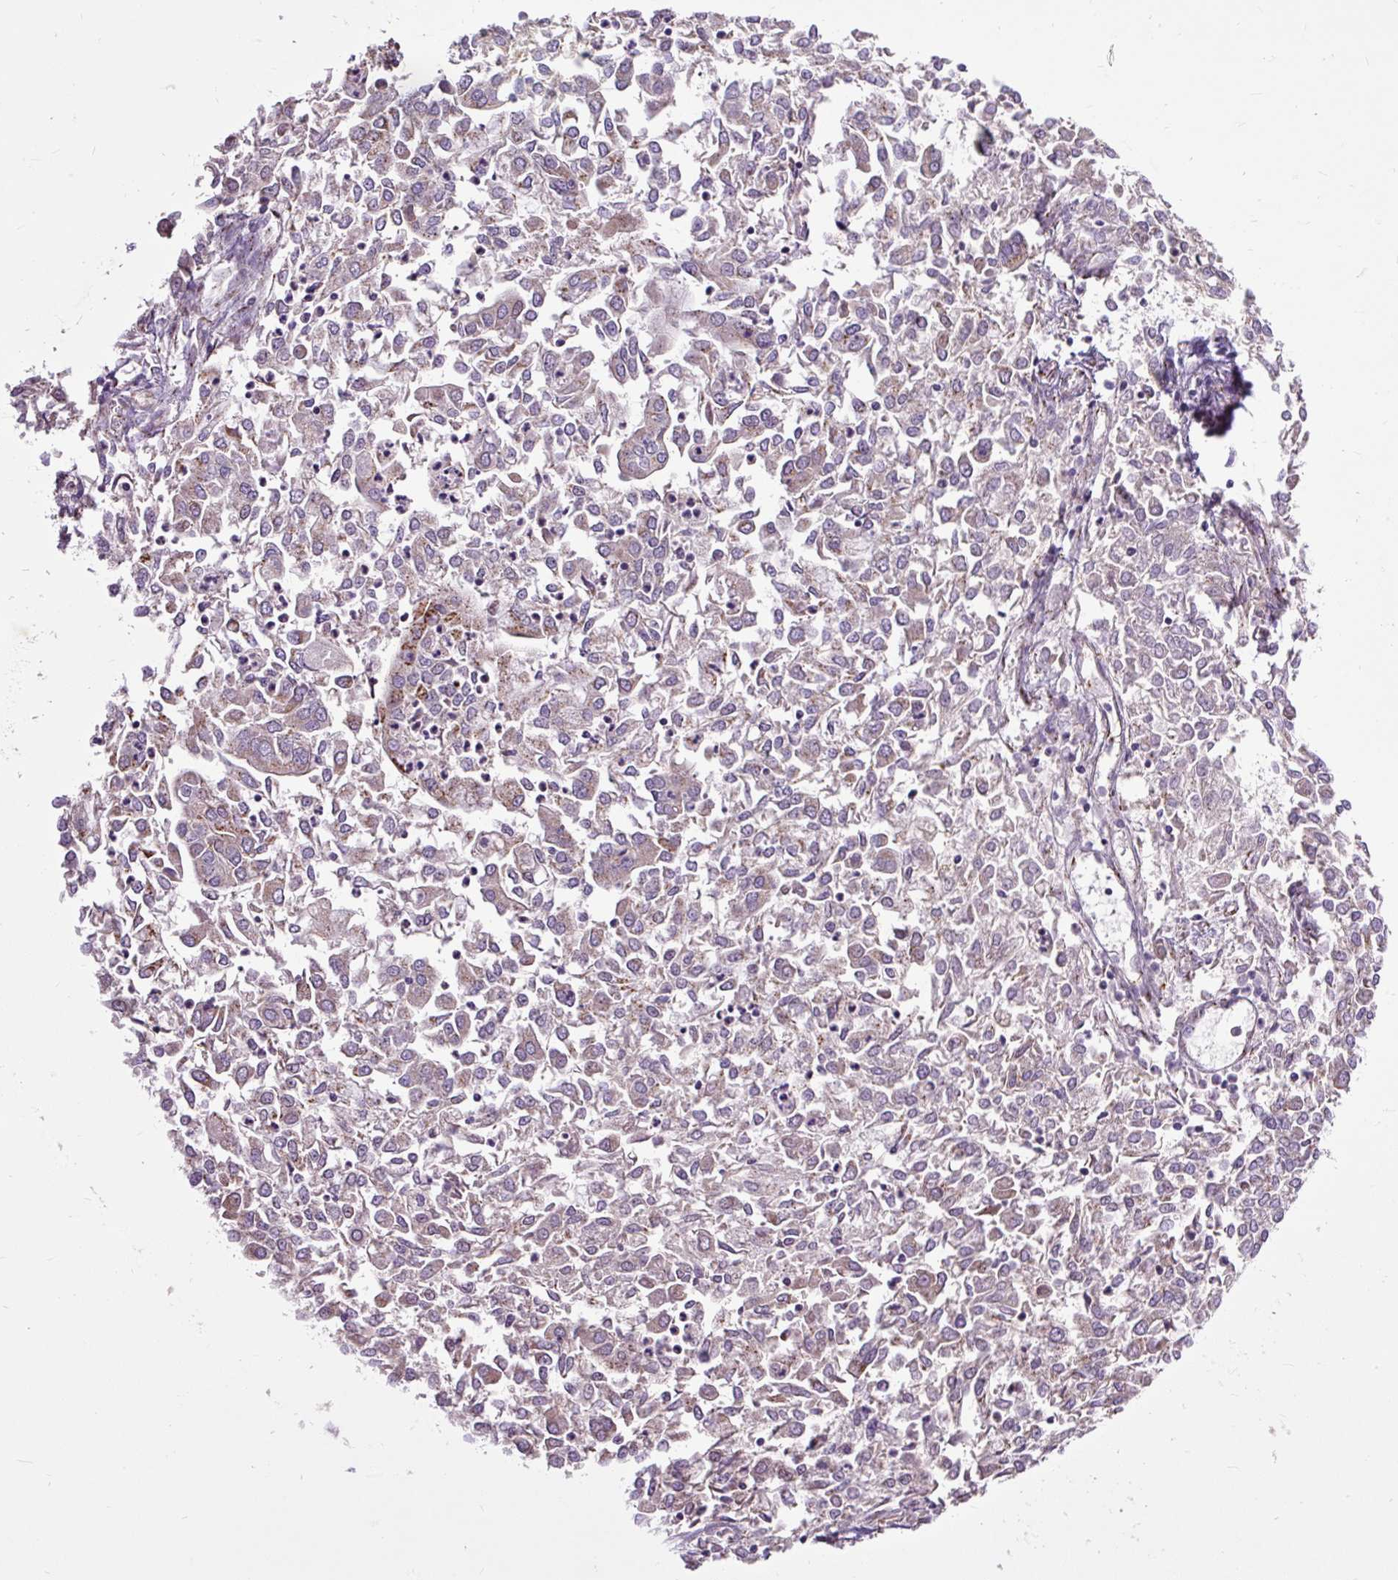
{"staining": {"intensity": "negative", "quantity": "none", "location": "none"}, "tissue": "endometrial cancer", "cell_type": "Tumor cells", "image_type": "cancer", "snomed": [{"axis": "morphology", "description": "Adenocarcinoma, NOS"}, {"axis": "topography", "description": "Endometrium"}], "caption": "Tumor cells are negative for protein expression in human endometrial cancer (adenocarcinoma).", "gene": "MSMP", "patient": {"sex": "female", "age": 57}}